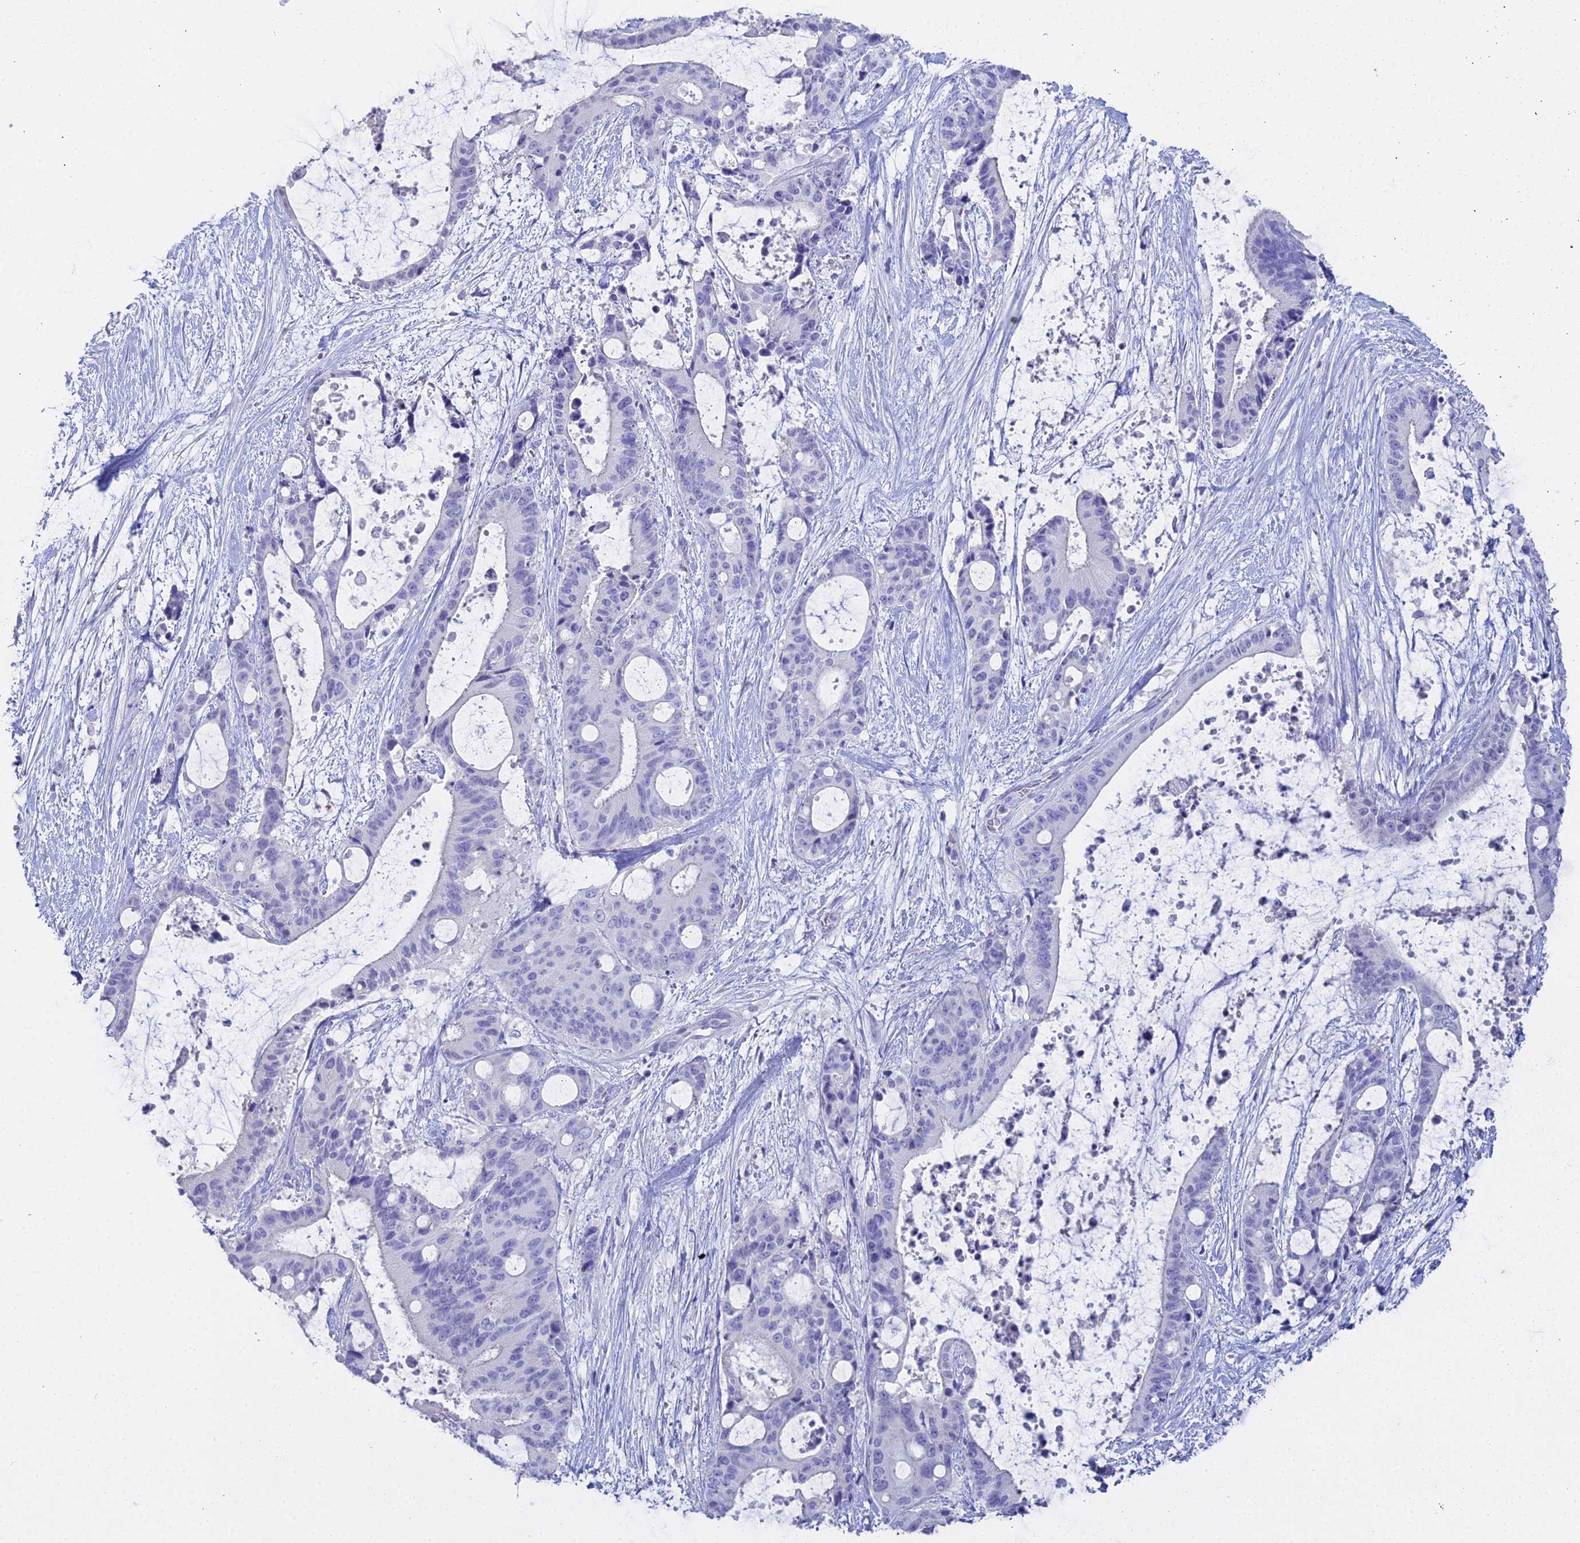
{"staining": {"intensity": "negative", "quantity": "none", "location": "none"}, "tissue": "liver cancer", "cell_type": "Tumor cells", "image_type": "cancer", "snomed": [{"axis": "morphology", "description": "Normal tissue, NOS"}, {"axis": "morphology", "description": "Cholangiocarcinoma"}, {"axis": "topography", "description": "Liver"}, {"axis": "topography", "description": "Peripheral nerve tissue"}], "caption": "This is an immunohistochemistry photomicrograph of human cholangiocarcinoma (liver). There is no staining in tumor cells.", "gene": "S100A7", "patient": {"sex": "female", "age": 73}}